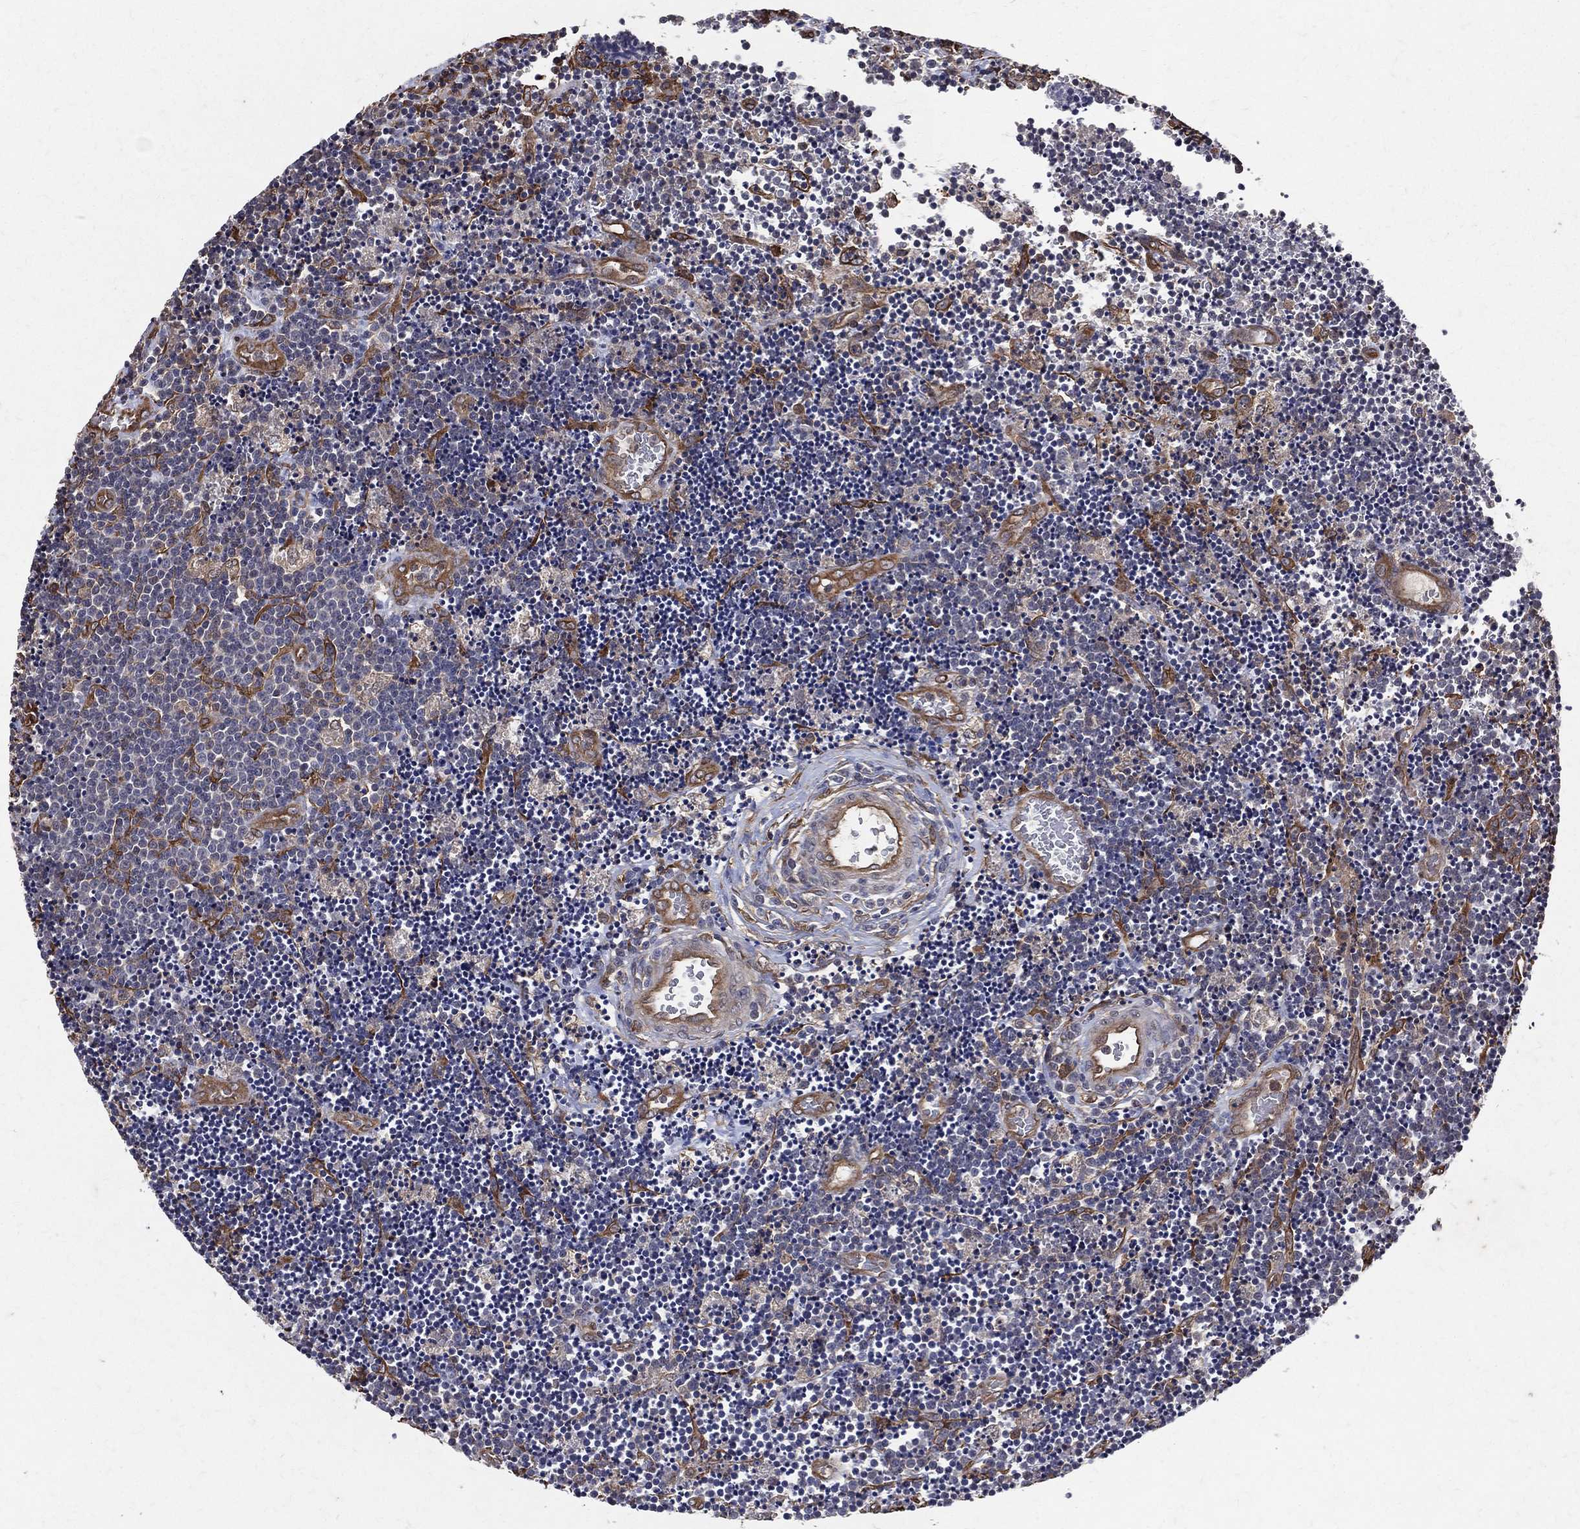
{"staining": {"intensity": "moderate", "quantity": "<25%", "location": "cytoplasmic/membranous"}, "tissue": "lymphoma", "cell_type": "Tumor cells", "image_type": "cancer", "snomed": [{"axis": "morphology", "description": "Malignant lymphoma, non-Hodgkin's type, Low grade"}, {"axis": "topography", "description": "Brain"}], "caption": "Lymphoma was stained to show a protein in brown. There is low levels of moderate cytoplasmic/membranous expression in approximately <25% of tumor cells.", "gene": "DPYSL2", "patient": {"sex": "female", "age": 66}}